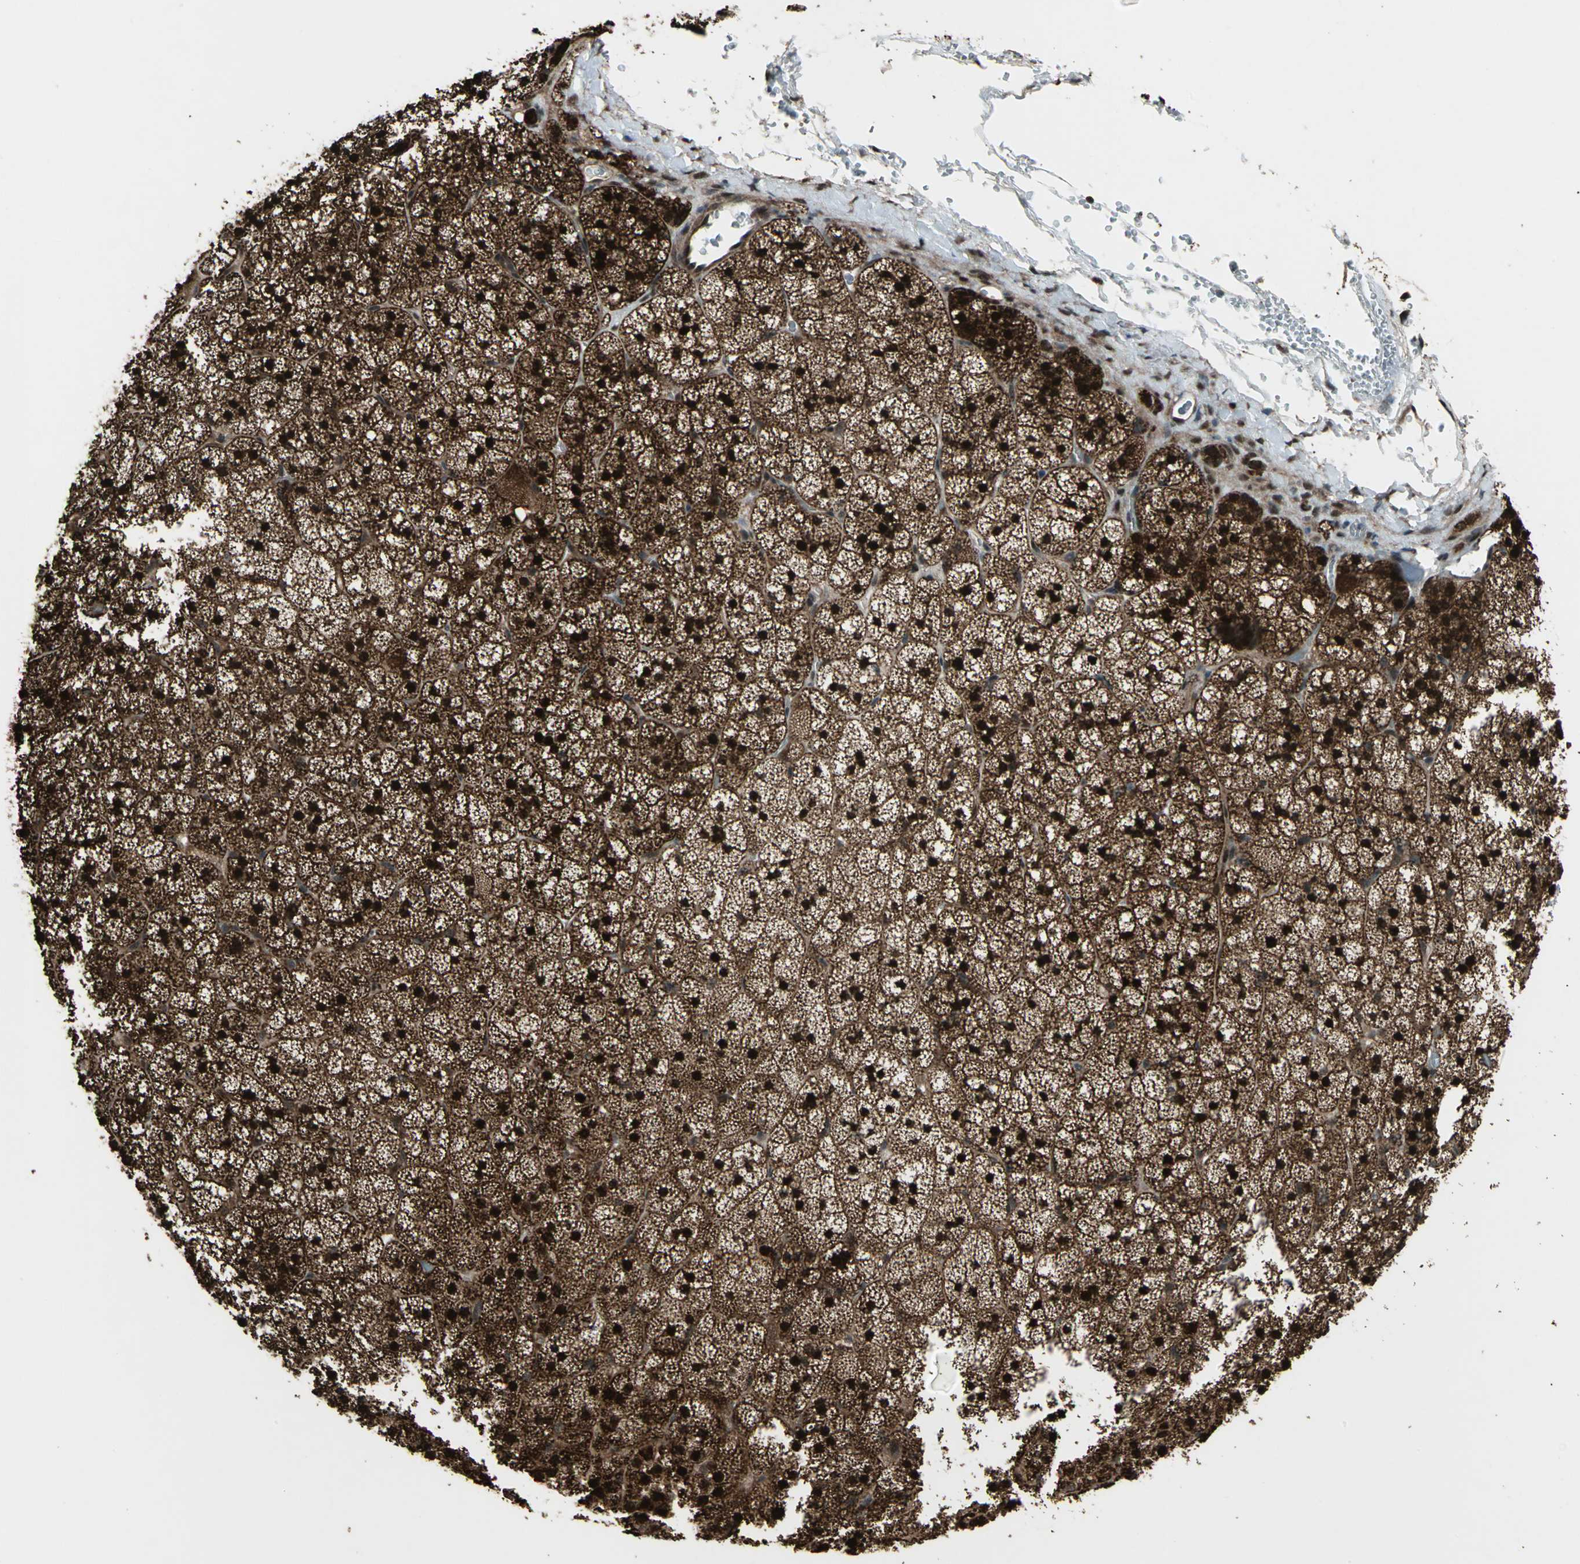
{"staining": {"intensity": "strong", "quantity": ">75%", "location": "cytoplasmic/membranous,nuclear"}, "tissue": "adrenal gland", "cell_type": "Glandular cells", "image_type": "normal", "snomed": [{"axis": "morphology", "description": "Normal tissue, NOS"}, {"axis": "topography", "description": "Adrenal gland"}], "caption": "A histopathology image of adrenal gland stained for a protein exhibits strong cytoplasmic/membranous,nuclear brown staining in glandular cells.", "gene": "COPS5", "patient": {"sex": "male", "age": 35}}